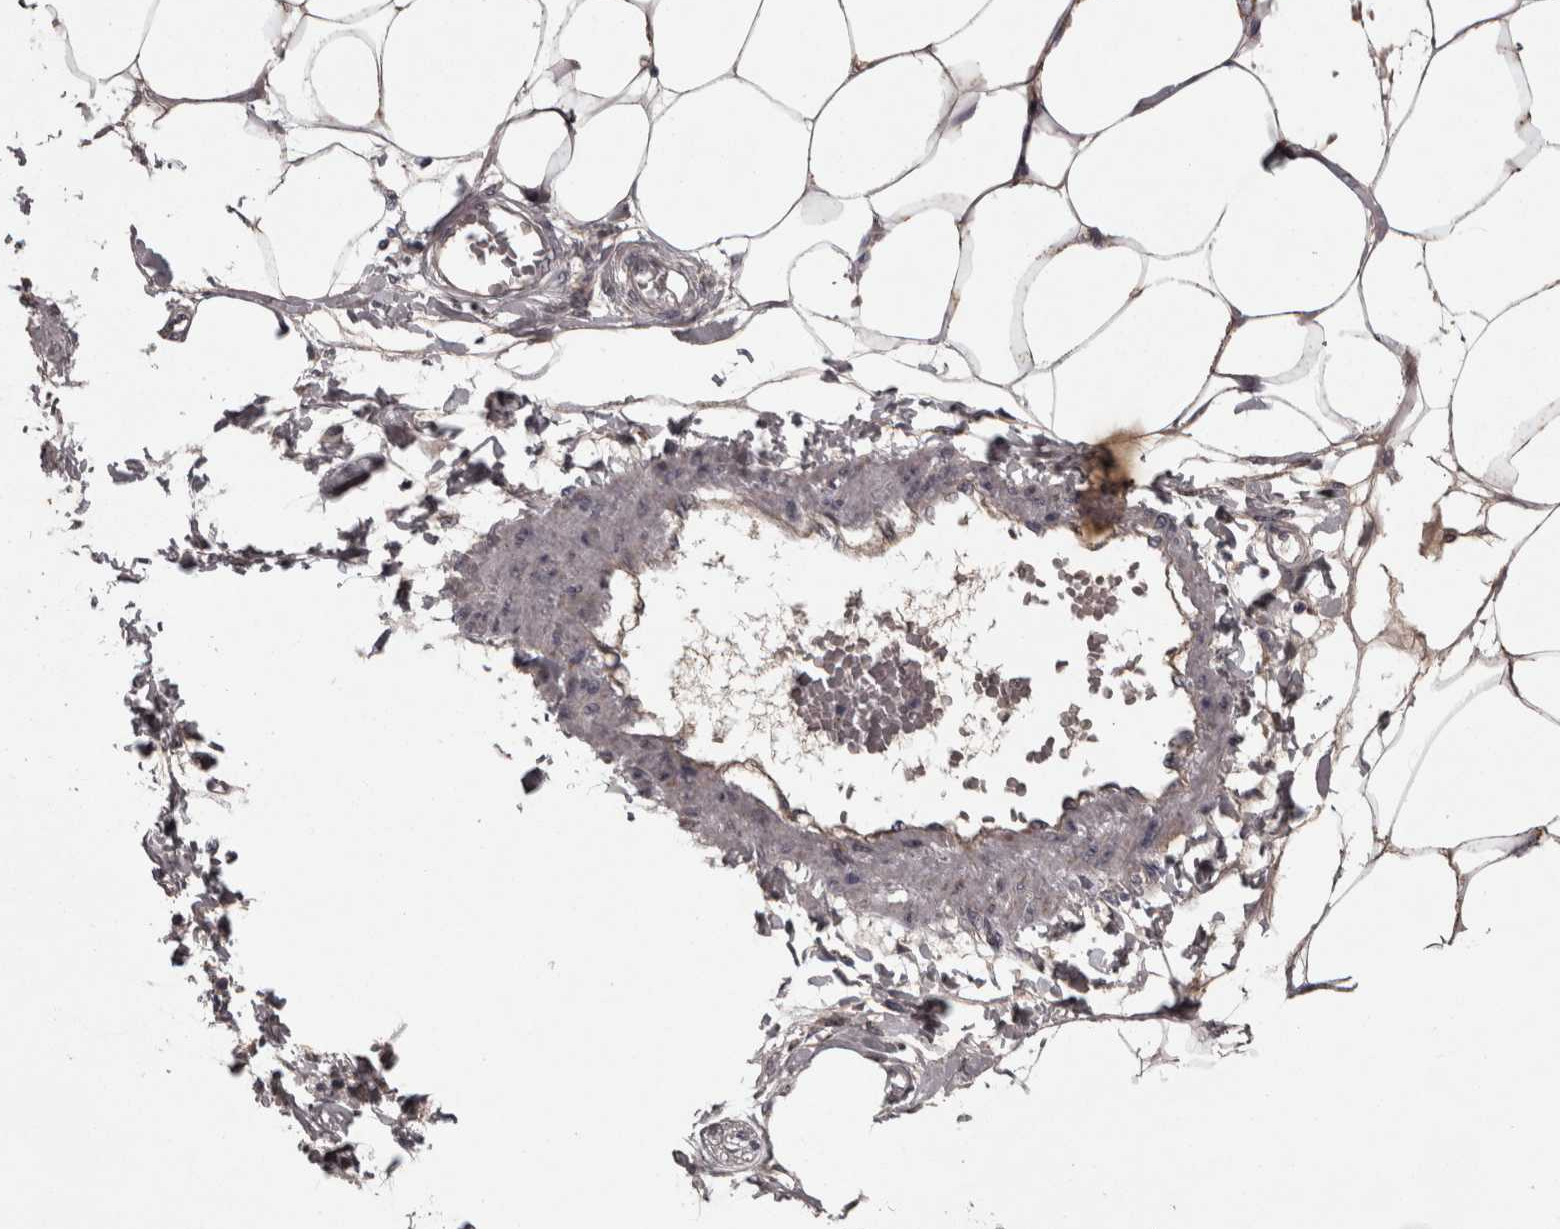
{"staining": {"intensity": "moderate", "quantity": ">75%", "location": "cytoplasmic/membranous"}, "tissue": "adipose tissue", "cell_type": "Adipocytes", "image_type": "normal", "snomed": [{"axis": "morphology", "description": "Normal tissue, NOS"}, {"axis": "morphology", "description": "Adenocarcinoma, NOS"}, {"axis": "topography", "description": "Colon"}, {"axis": "topography", "description": "Peripheral nerve tissue"}], "caption": "A photomicrograph of adipose tissue stained for a protein shows moderate cytoplasmic/membranous brown staining in adipocytes.", "gene": "PCDH17", "patient": {"sex": "male", "age": 14}}